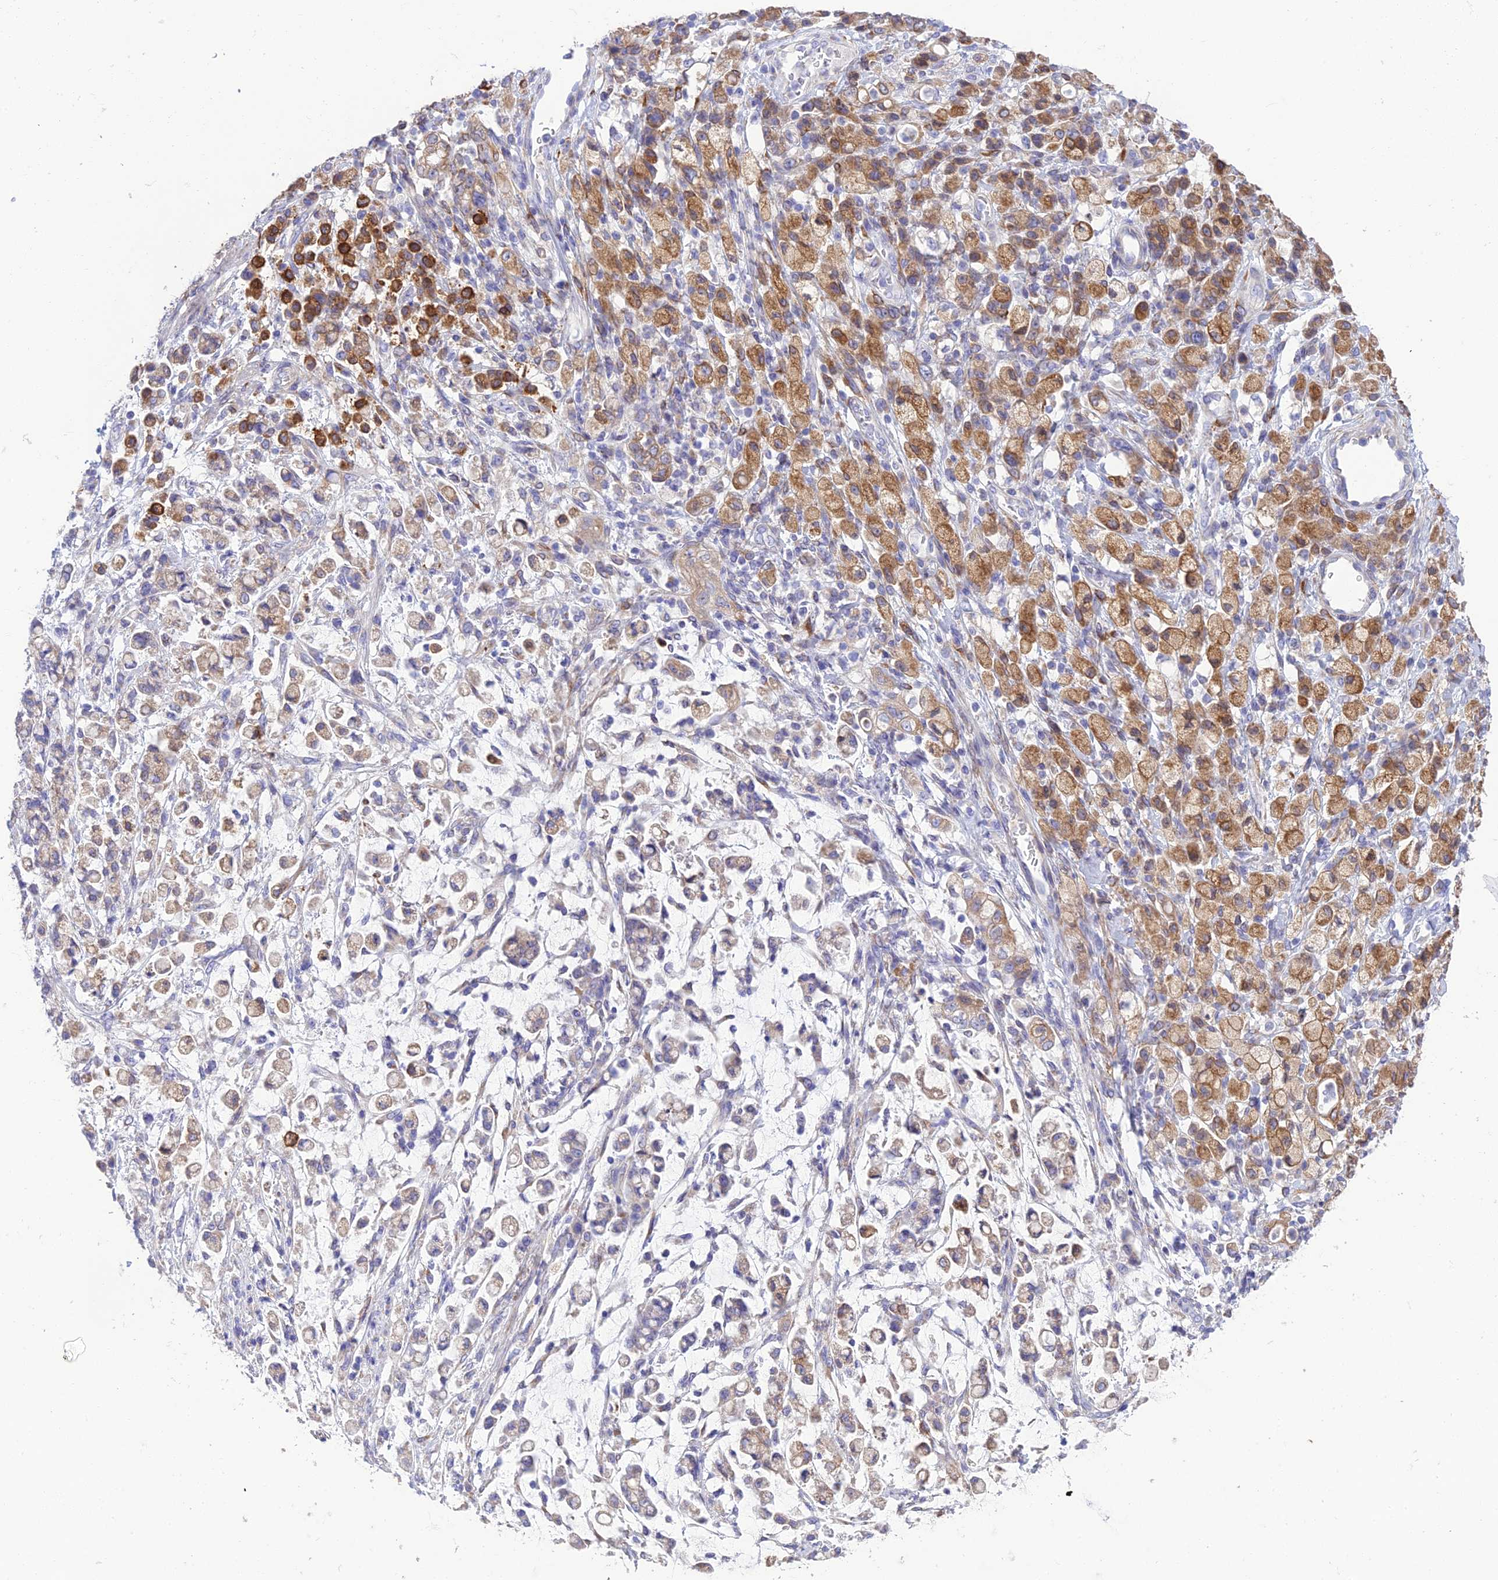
{"staining": {"intensity": "moderate", "quantity": "25%-75%", "location": "cytoplasmic/membranous"}, "tissue": "stomach cancer", "cell_type": "Tumor cells", "image_type": "cancer", "snomed": [{"axis": "morphology", "description": "Adenocarcinoma, NOS"}, {"axis": "topography", "description": "Stomach"}], "caption": "Stomach adenocarcinoma stained for a protein shows moderate cytoplasmic/membranous positivity in tumor cells.", "gene": "HSD17B2", "patient": {"sex": "female", "age": 60}}